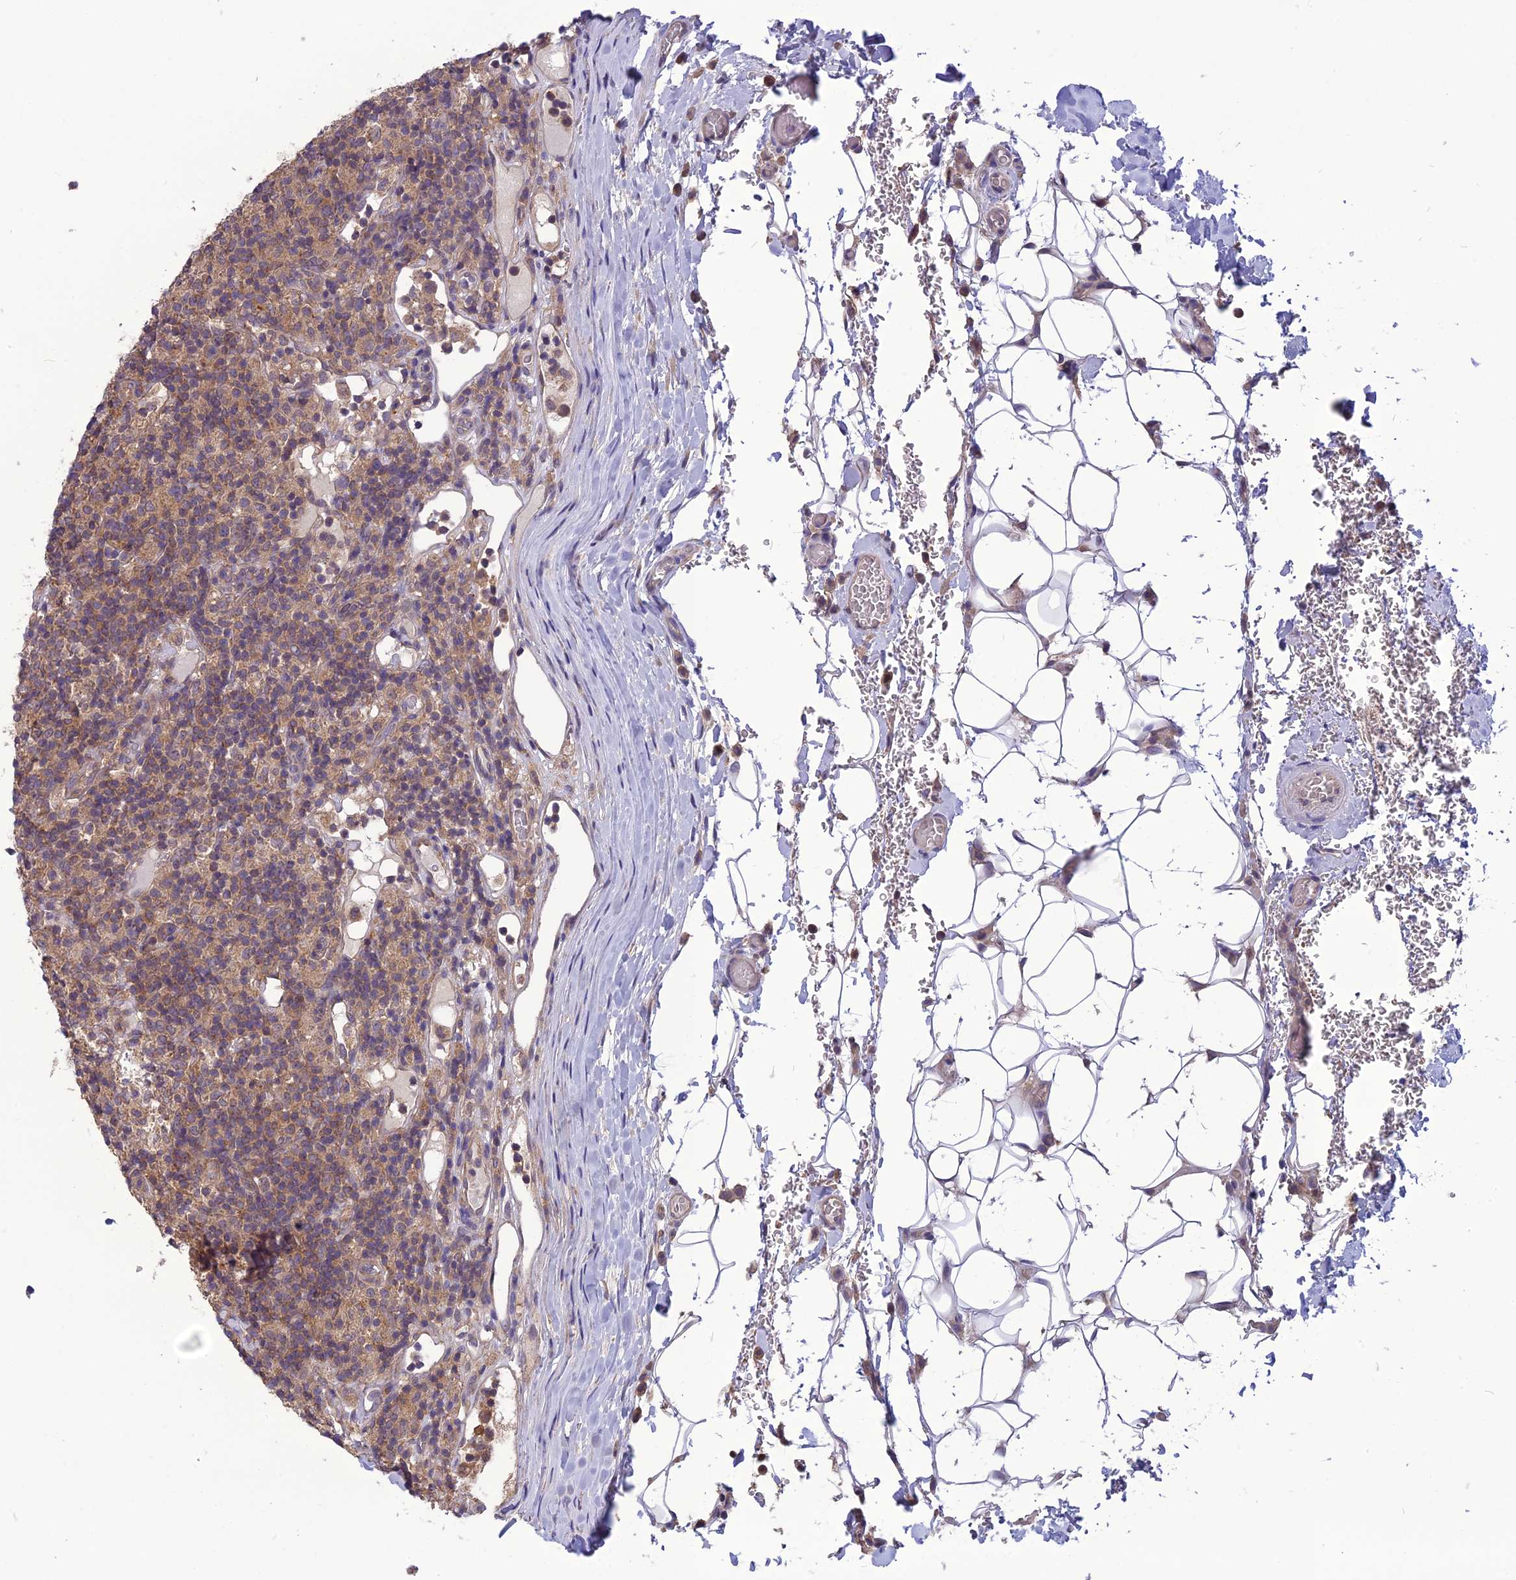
{"staining": {"intensity": "weak", "quantity": ">75%", "location": "cytoplasmic/membranous"}, "tissue": "lymphoma", "cell_type": "Tumor cells", "image_type": "cancer", "snomed": [{"axis": "morphology", "description": "Hodgkin's disease, NOS"}, {"axis": "topography", "description": "Lymph node"}], "caption": "Tumor cells demonstrate low levels of weak cytoplasmic/membranous staining in about >75% of cells in lymphoma. The staining was performed using DAB, with brown indicating positive protein expression. Nuclei are stained blue with hematoxylin.", "gene": "PSMF1", "patient": {"sex": "male", "age": 70}}